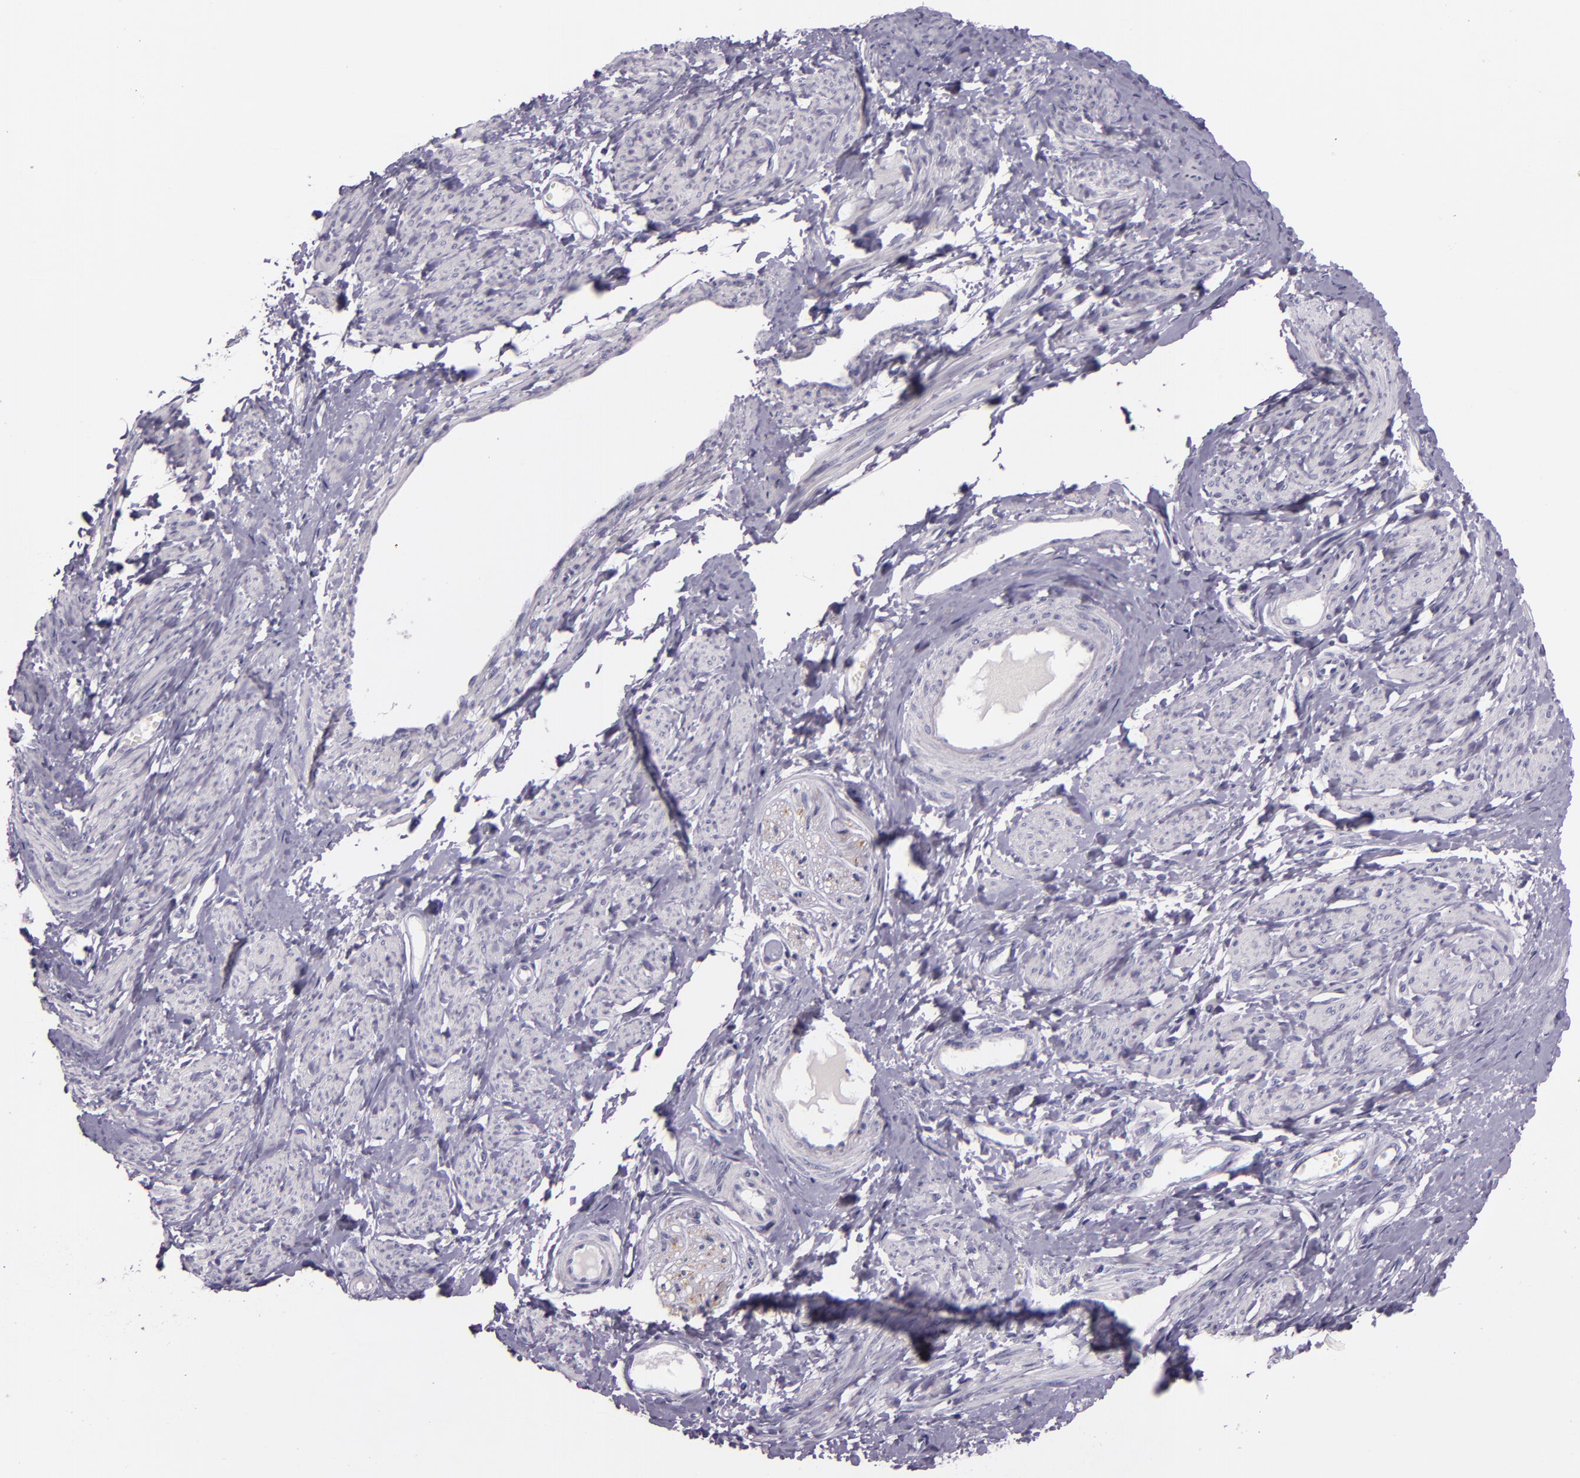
{"staining": {"intensity": "negative", "quantity": "none", "location": "none"}, "tissue": "smooth muscle", "cell_type": "Smooth muscle cells", "image_type": "normal", "snomed": [{"axis": "morphology", "description": "Normal tissue, NOS"}, {"axis": "topography", "description": "Smooth muscle"}, {"axis": "topography", "description": "Uterus"}], "caption": "High power microscopy histopathology image of an immunohistochemistry (IHC) micrograph of benign smooth muscle, revealing no significant staining in smooth muscle cells.", "gene": "INA", "patient": {"sex": "female", "age": 39}}